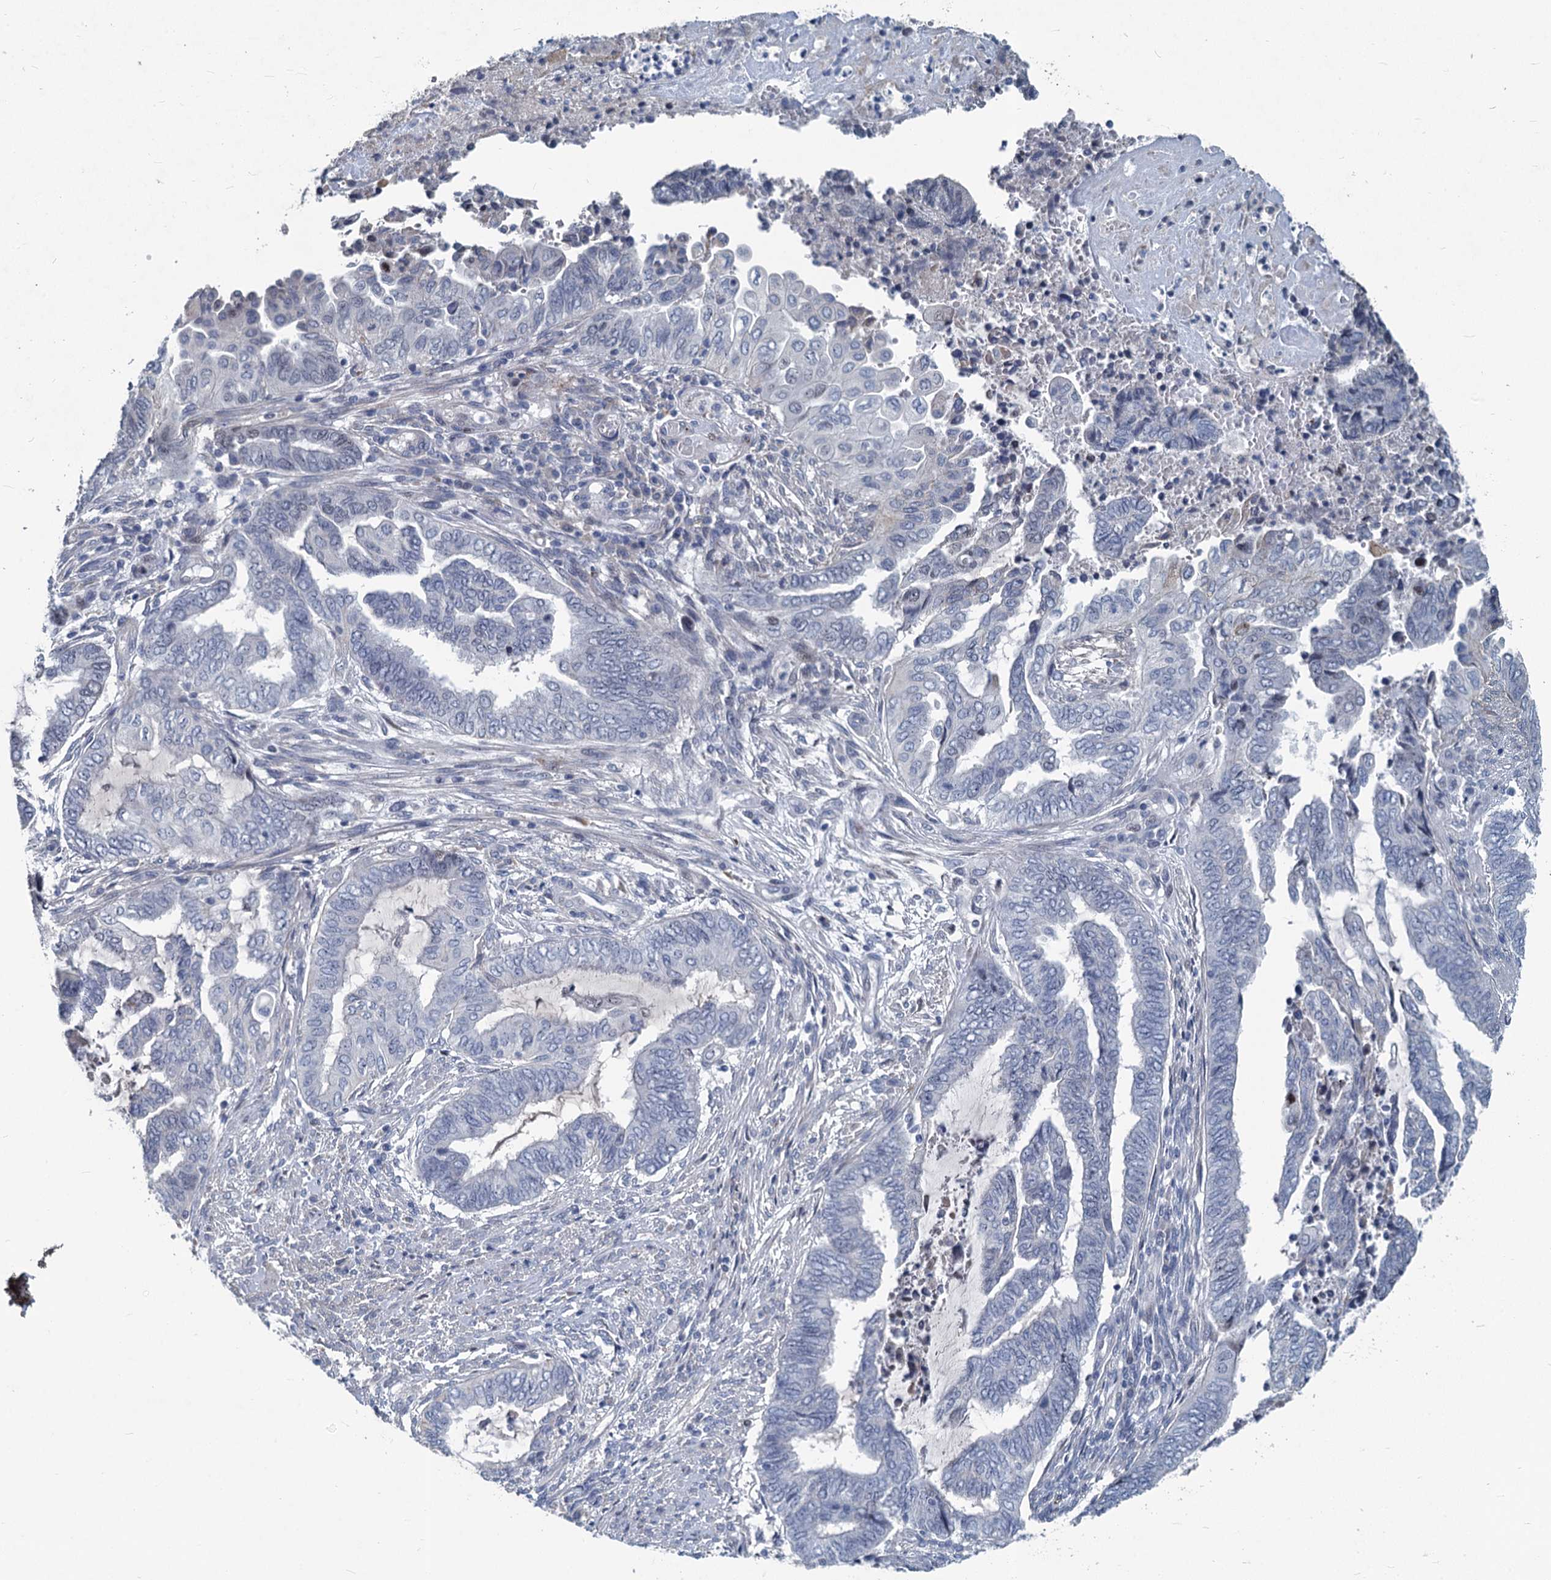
{"staining": {"intensity": "negative", "quantity": "none", "location": "none"}, "tissue": "endometrial cancer", "cell_type": "Tumor cells", "image_type": "cancer", "snomed": [{"axis": "morphology", "description": "Adenocarcinoma, NOS"}, {"axis": "topography", "description": "Uterus"}, {"axis": "topography", "description": "Endometrium"}], "caption": "Immunohistochemical staining of human endometrial cancer (adenocarcinoma) exhibits no significant positivity in tumor cells. The staining is performed using DAB brown chromogen with nuclei counter-stained in using hematoxylin.", "gene": "ASXL3", "patient": {"sex": "female", "age": 70}}